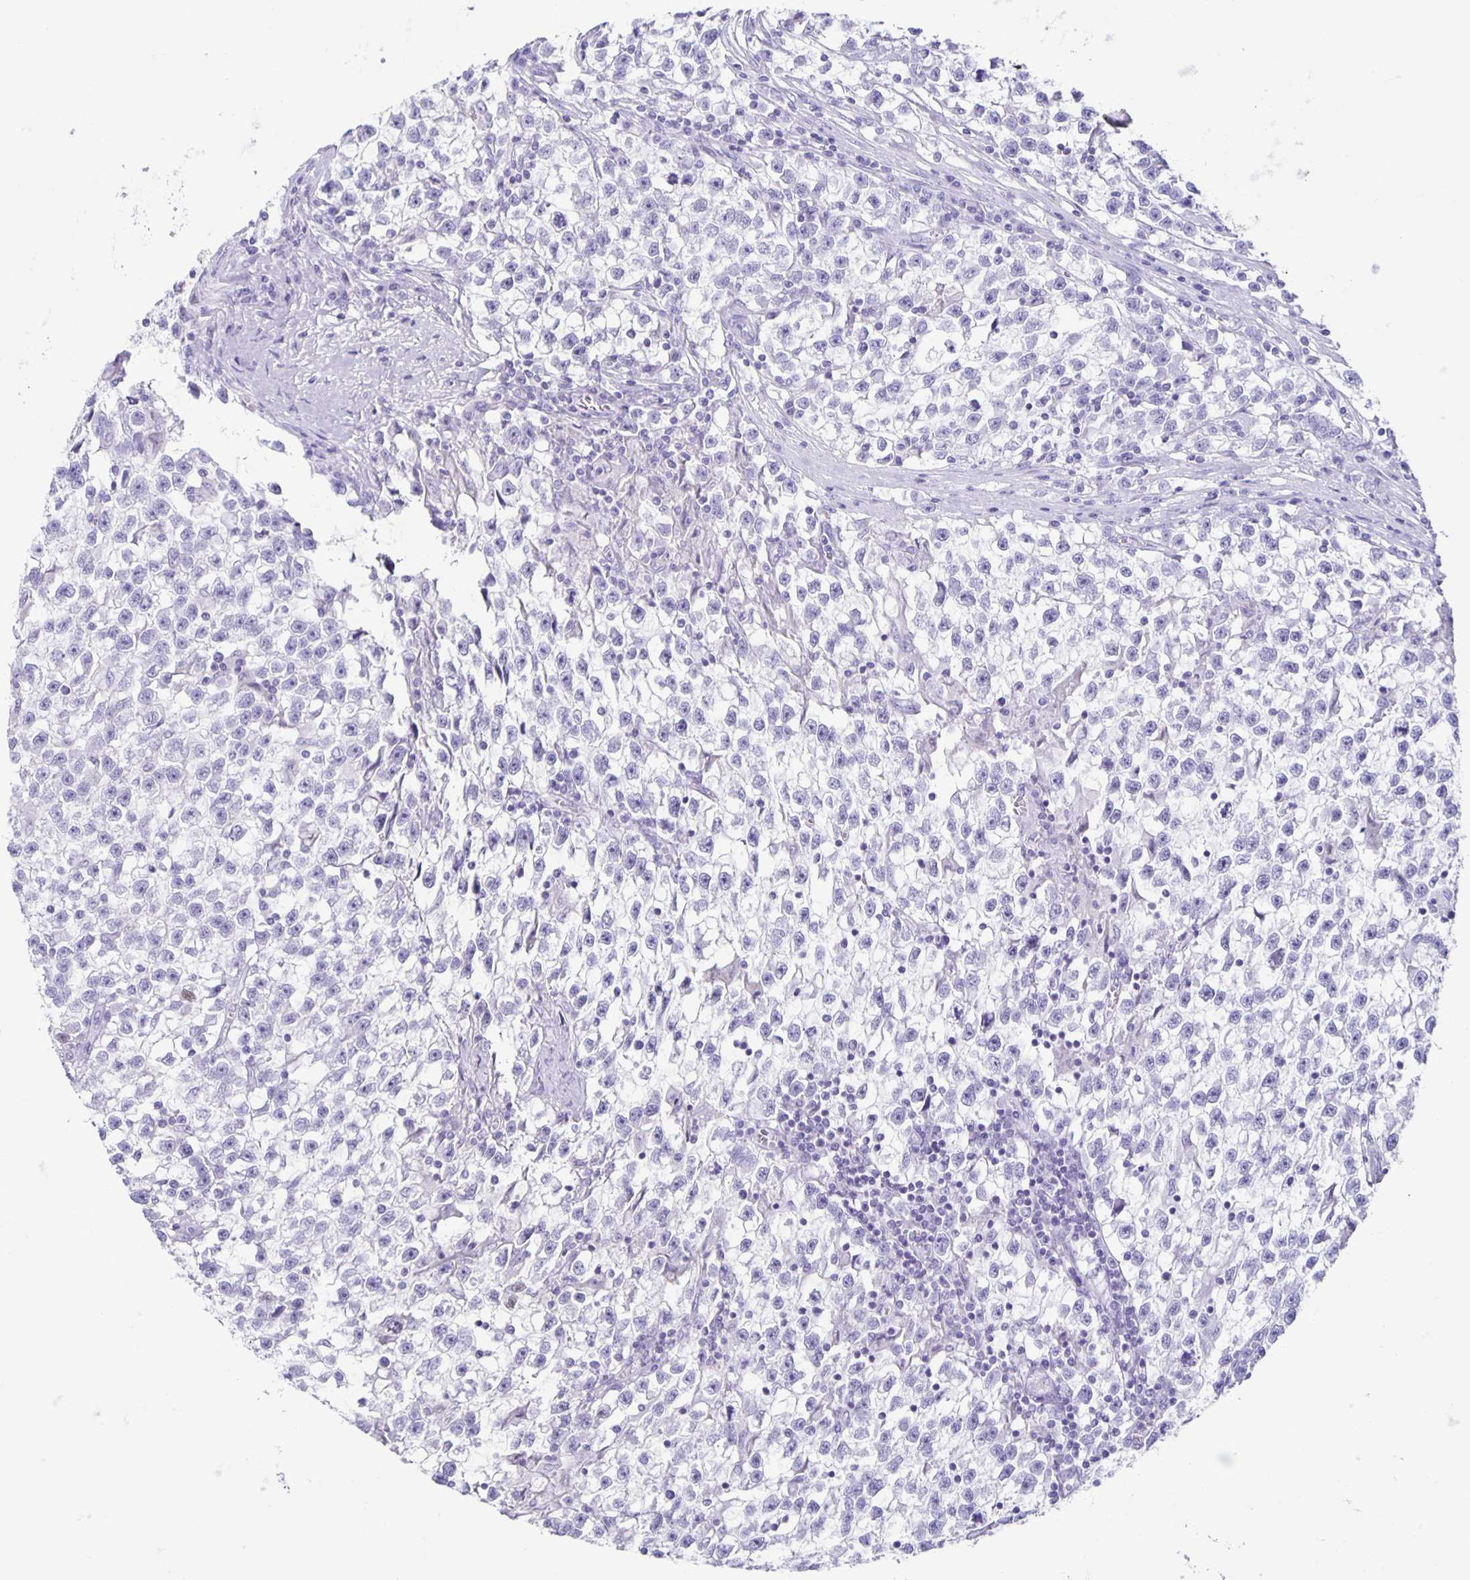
{"staining": {"intensity": "negative", "quantity": "none", "location": "none"}, "tissue": "testis cancer", "cell_type": "Tumor cells", "image_type": "cancer", "snomed": [{"axis": "morphology", "description": "Seminoma, NOS"}, {"axis": "topography", "description": "Testis"}], "caption": "Protein analysis of testis seminoma shows no significant positivity in tumor cells.", "gene": "CT45A5", "patient": {"sex": "male", "age": 31}}